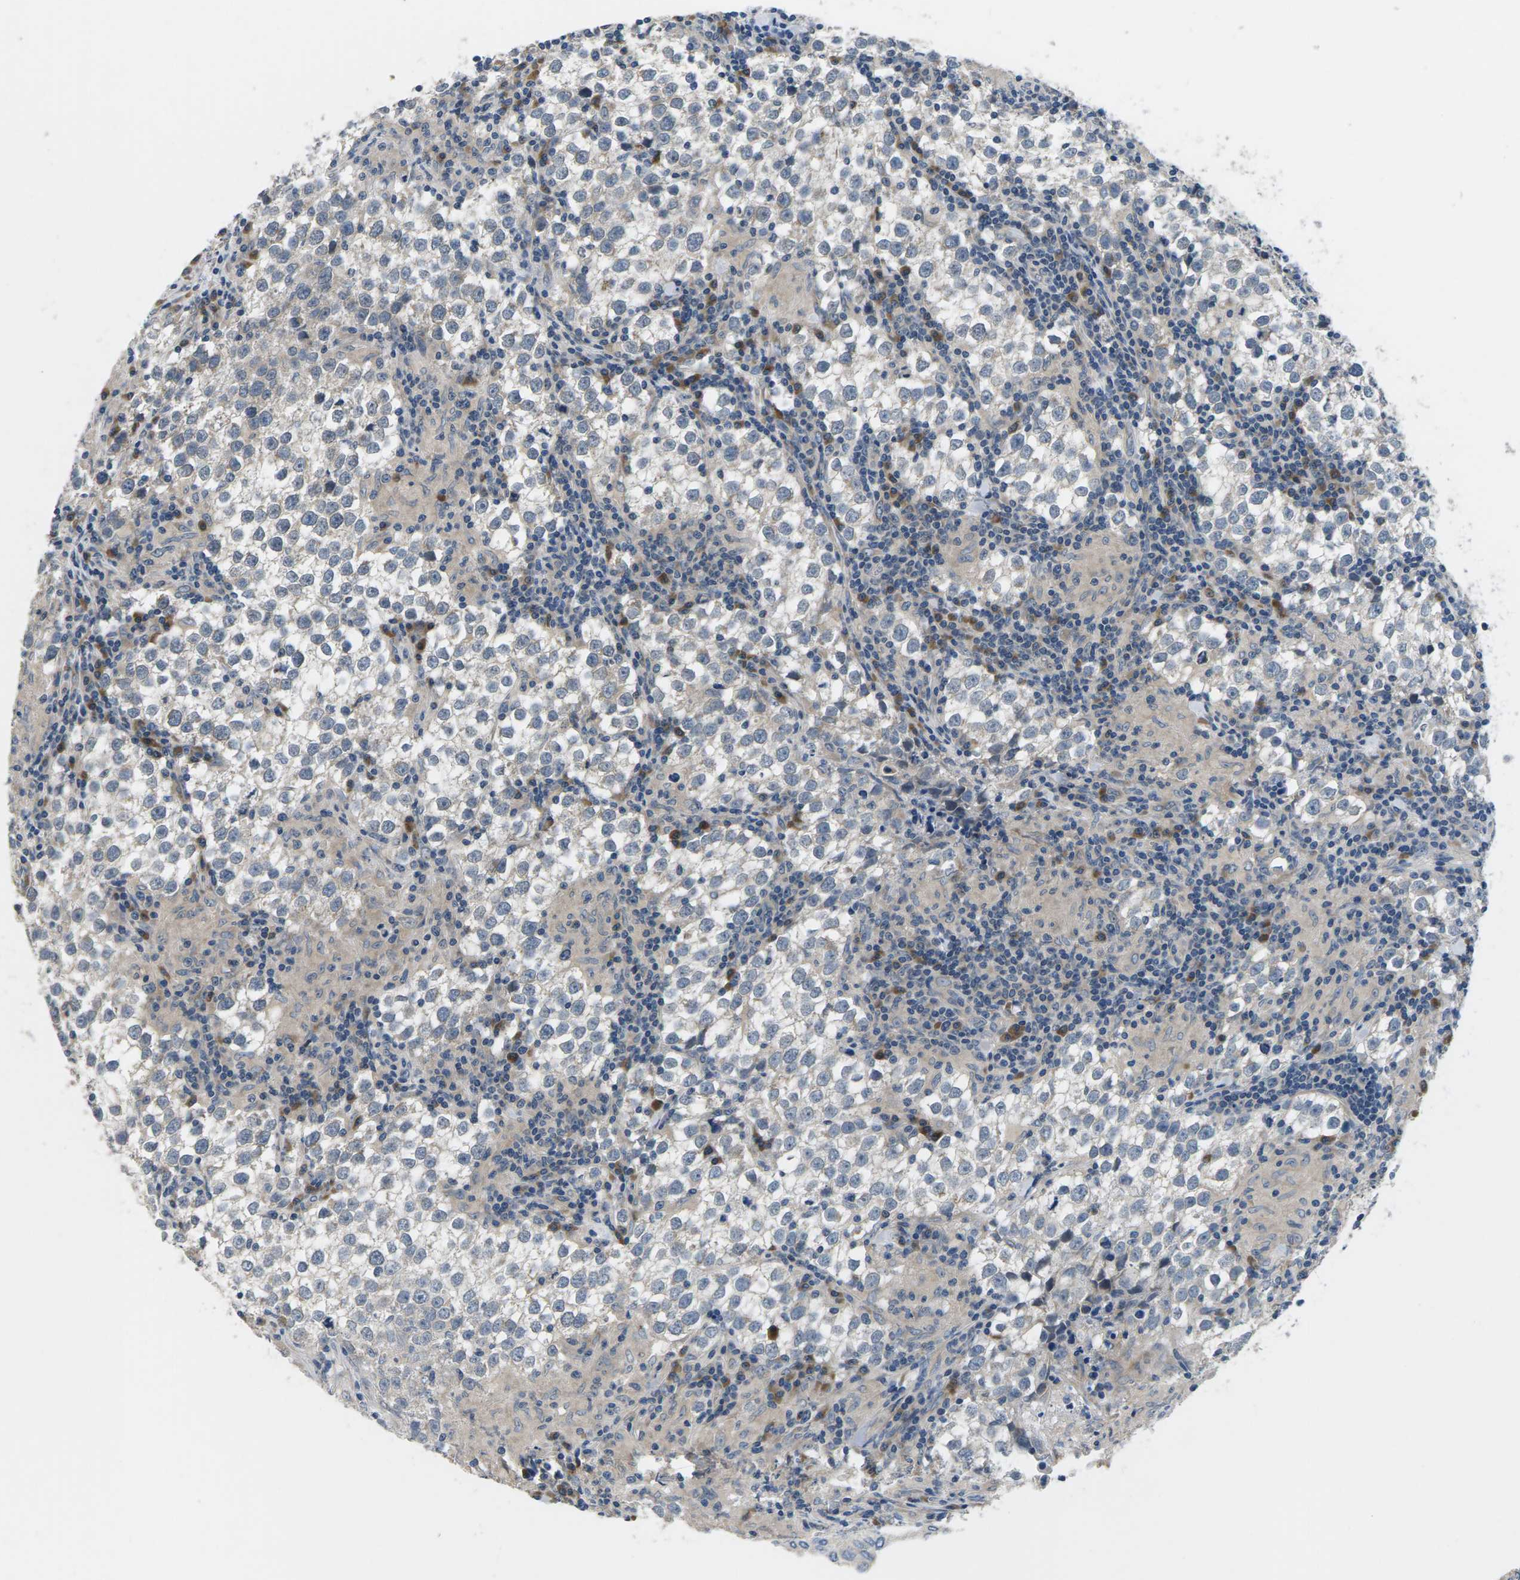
{"staining": {"intensity": "negative", "quantity": "none", "location": "none"}, "tissue": "testis cancer", "cell_type": "Tumor cells", "image_type": "cancer", "snomed": [{"axis": "morphology", "description": "Seminoma, NOS"}, {"axis": "morphology", "description": "Carcinoma, Embryonal, NOS"}, {"axis": "topography", "description": "Testis"}], "caption": "There is no significant positivity in tumor cells of seminoma (testis).", "gene": "ERGIC3", "patient": {"sex": "male", "age": 36}}